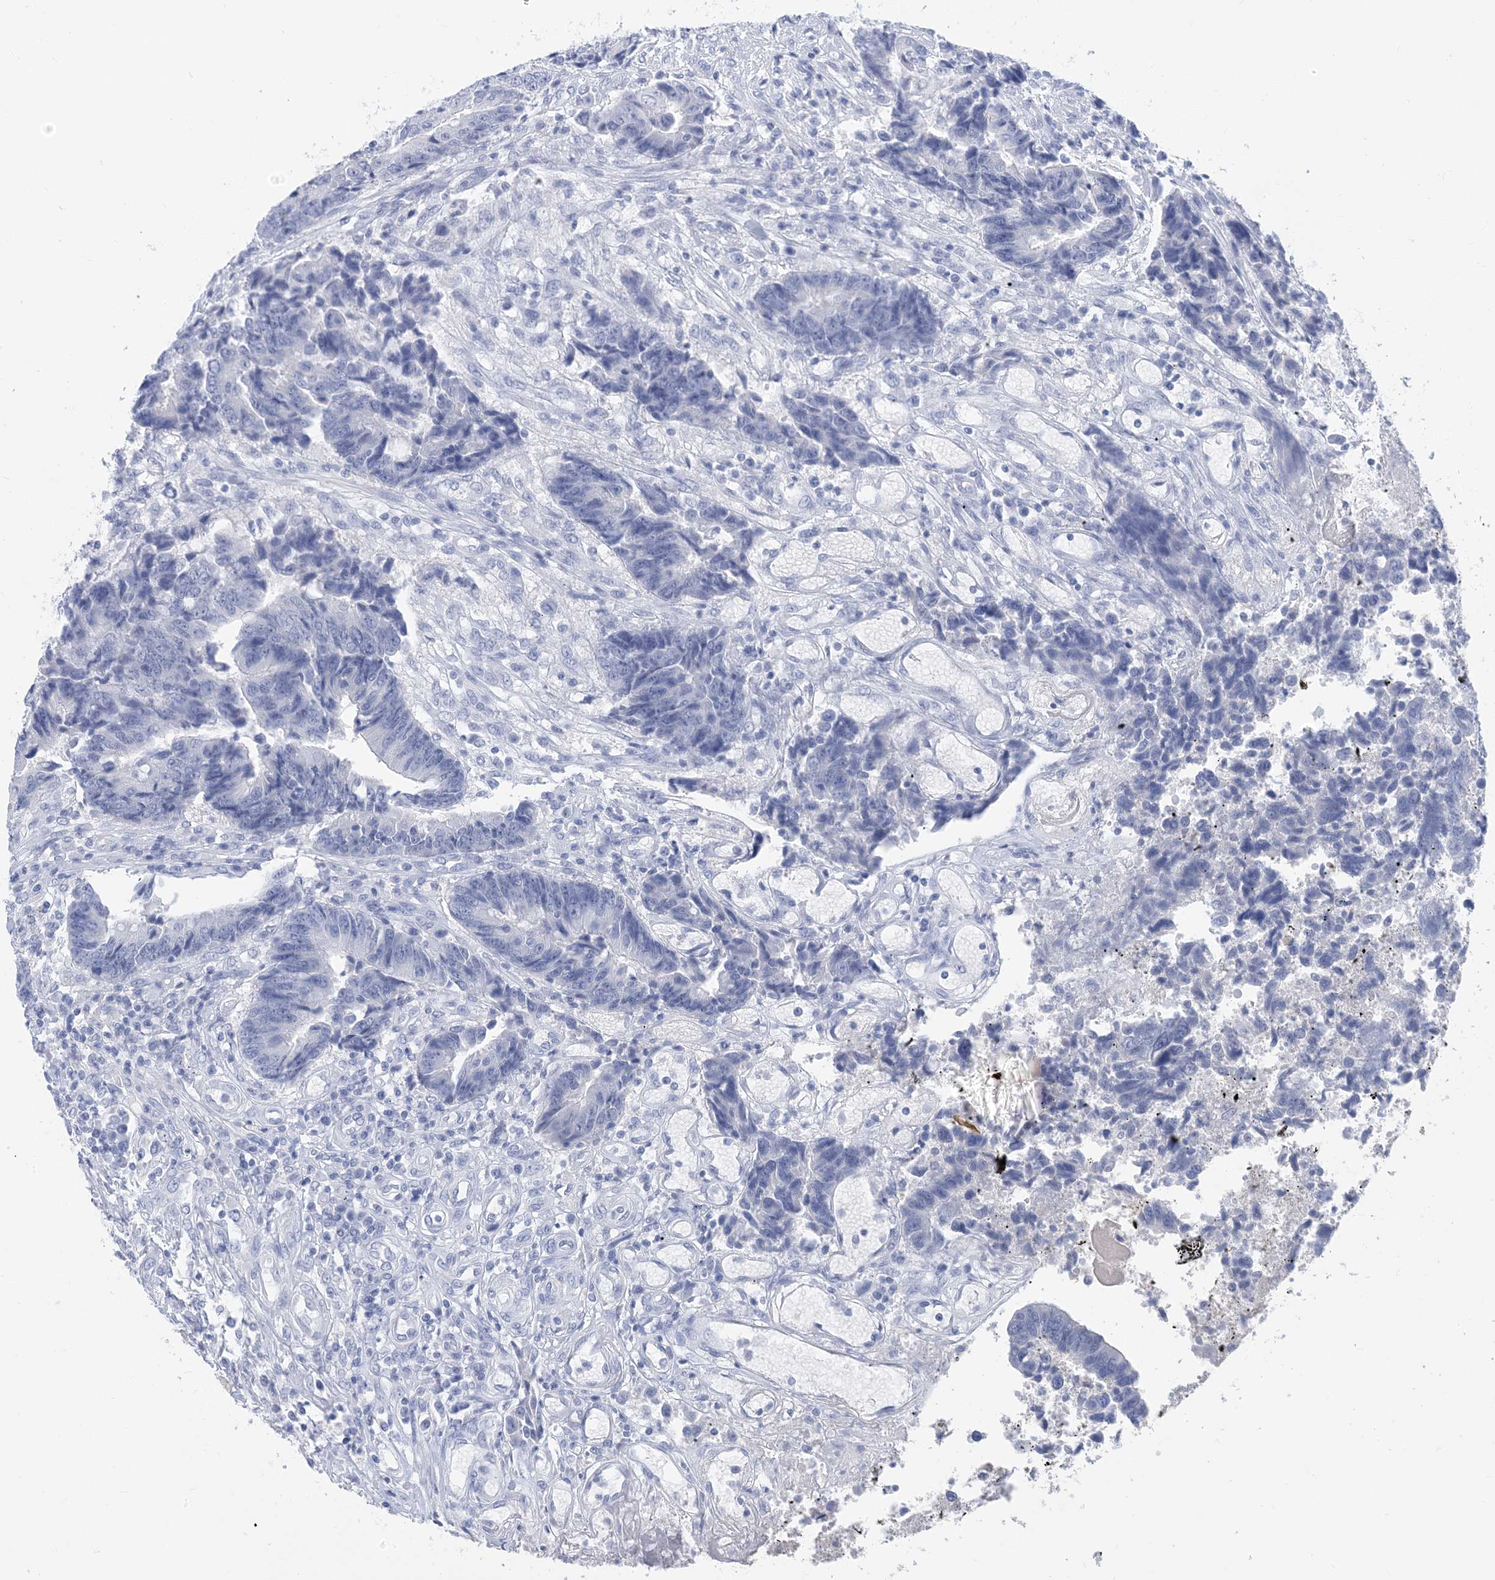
{"staining": {"intensity": "negative", "quantity": "none", "location": "none"}, "tissue": "colorectal cancer", "cell_type": "Tumor cells", "image_type": "cancer", "snomed": [{"axis": "morphology", "description": "Adenocarcinoma, NOS"}, {"axis": "topography", "description": "Rectum"}], "caption": "Histopathology image shows no protein expression in tumor cells of adenocarcinoma (colorectal) tissue.", "gene": "SH3YL1", "patient": {"sex": "male", "age": 84}}